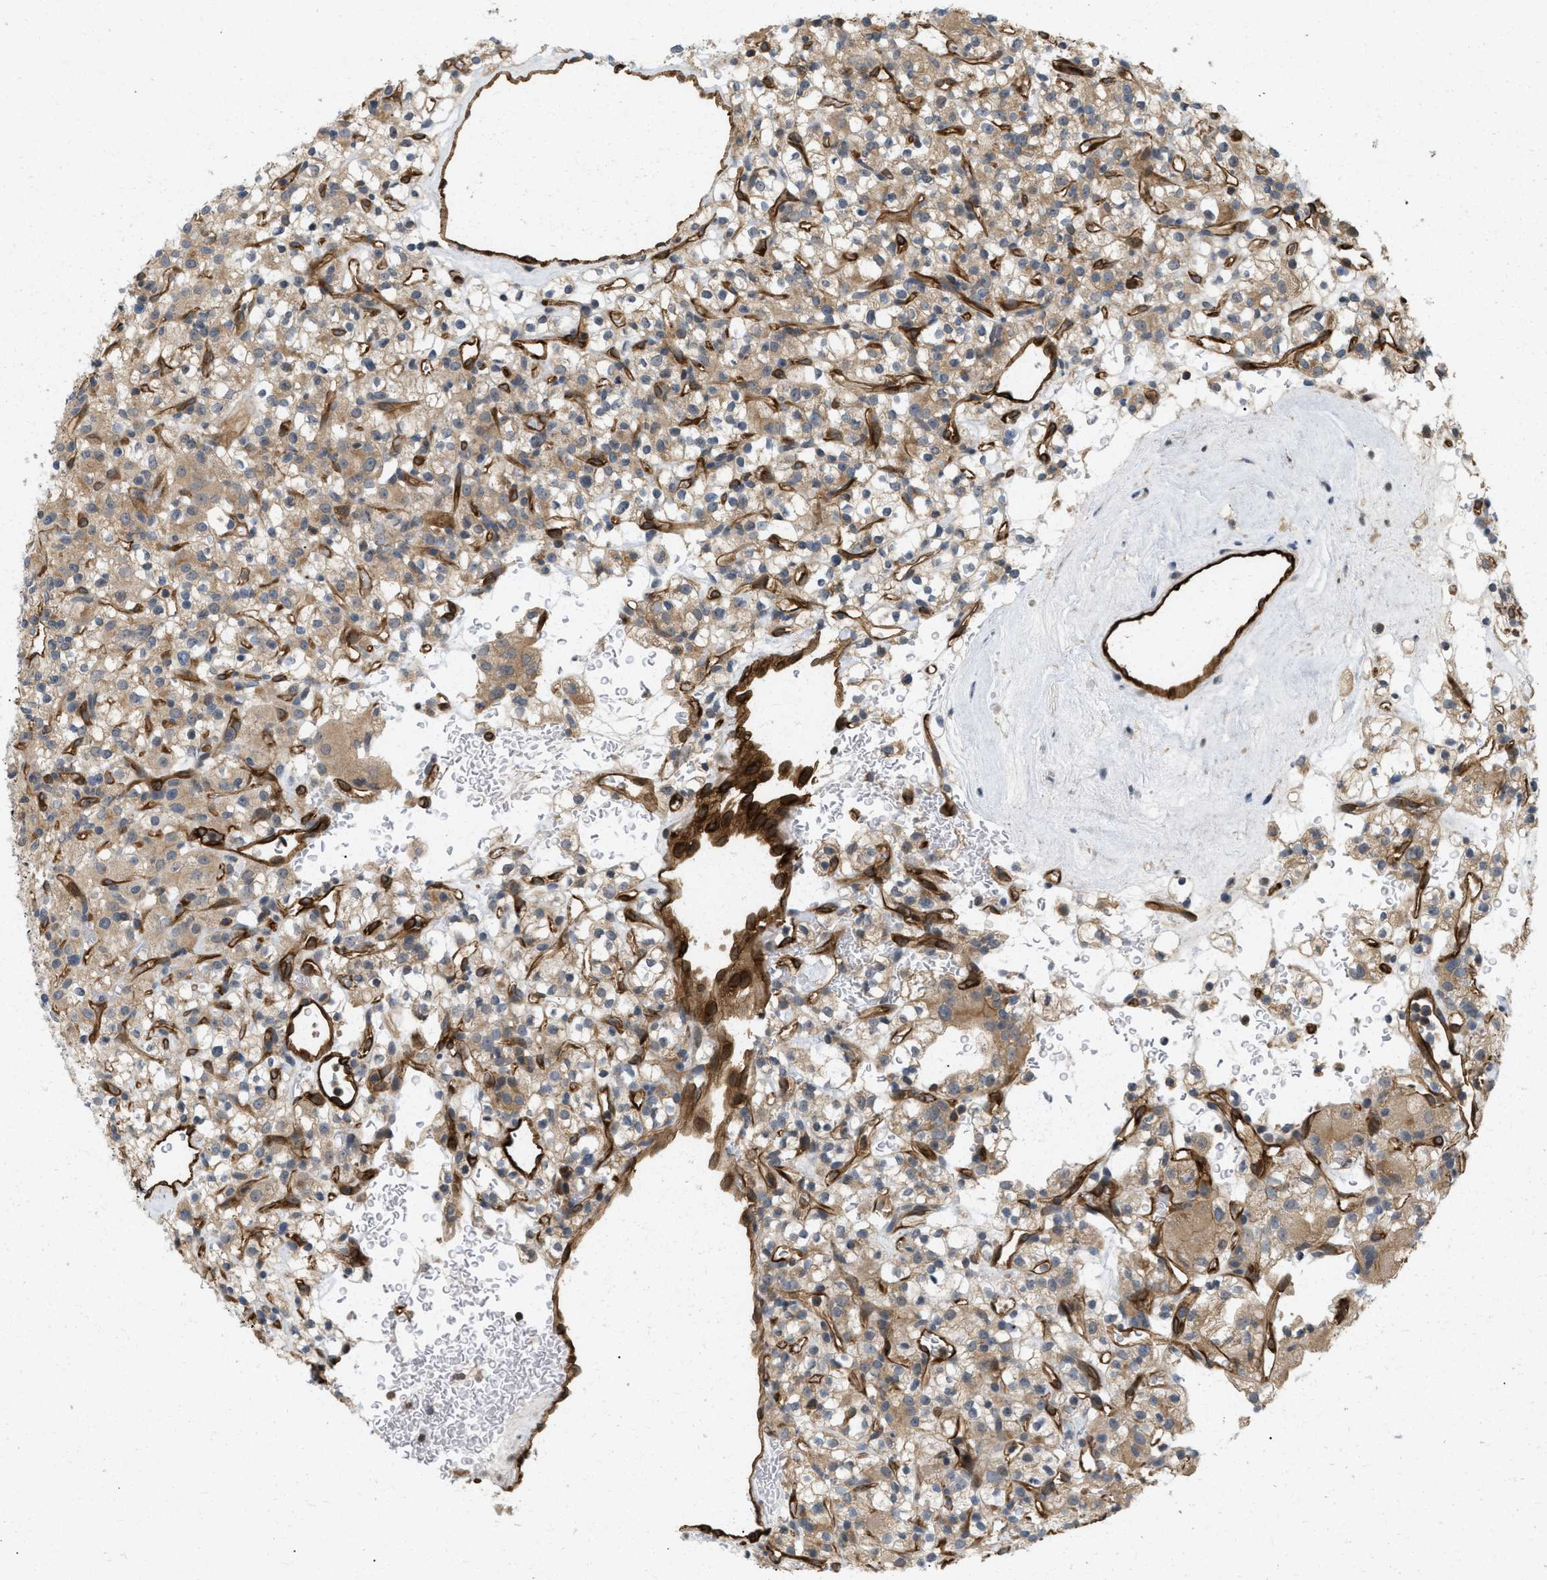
{"staining": {"intensity": "moderate", "quantity": ">75%", "location": "cytoplasmic/membranous"}, "tissue": "renal cancer", "cell_type": "Tumor cells", "image_type": "cancer", "snomed": [{"axis": "morphology", "description": "Normal tissue, NOS"}, {"axis": "morphology", "description": "Adenocarcinoma, NOS"}, {"axis": "topography", "description": "Kidney"}], "caption": "Renal cancer tissue exhibits moderate cytoplasmic/membranous expression in about >75% of tumor cells (IHC, brightfield microscopy, high magnification).", "gene": "PALMD", "patient": {"sex": "female", "age": 72}}